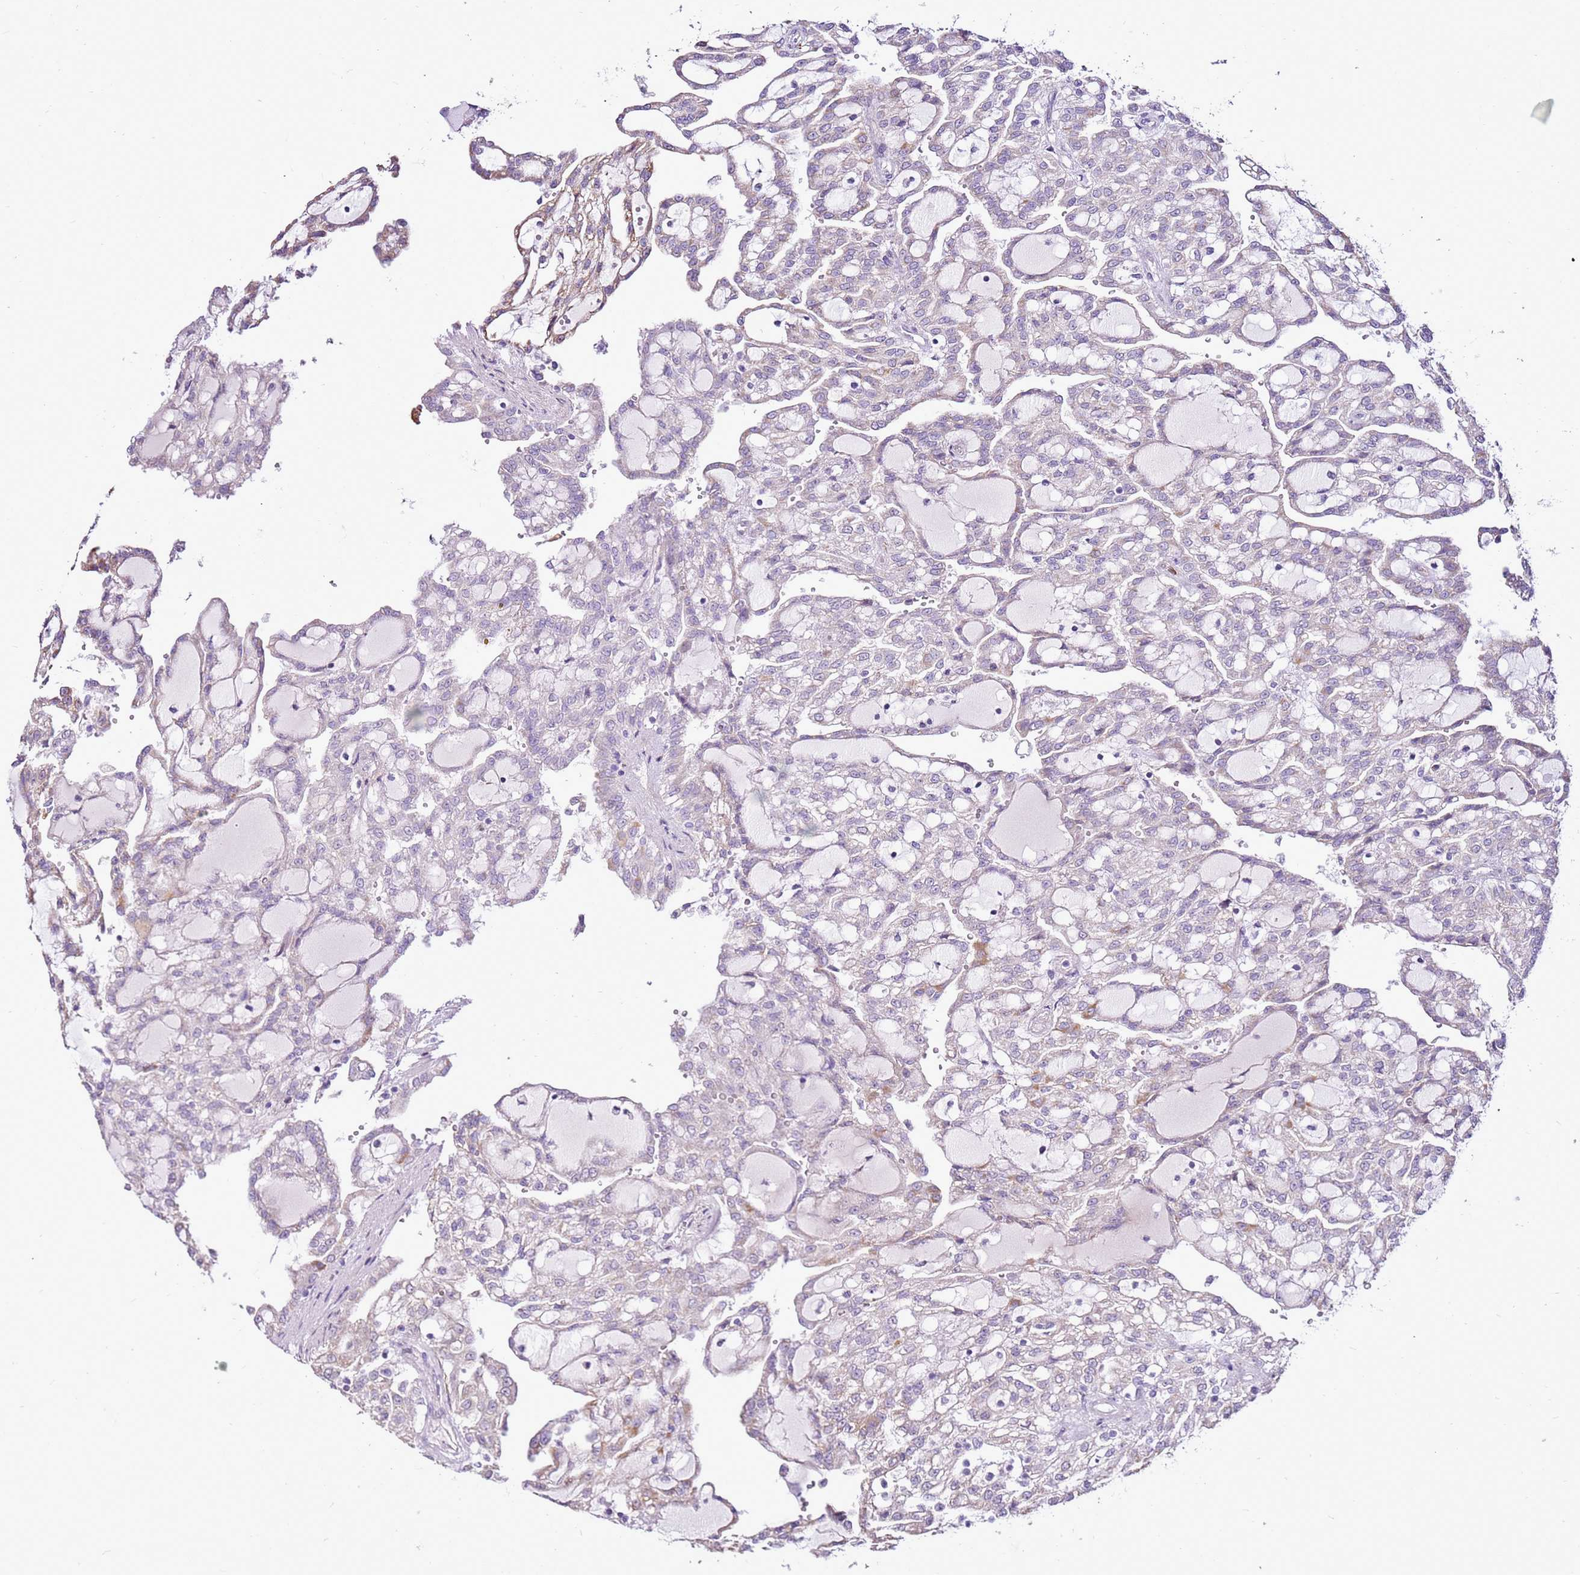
{"staining": {"intensity": "negative", "quantity": "none", "location": "none"}, "tissue": "renal cancer", "cell_type": "Tumor cells", "image_type": "cancer", "snomed": [{"axis": "morphology", "description": "Adenocarcinoma, NOS"}, {"axis": "topography", "description": "Kidney"}], "caption": "Immunohistochemistry of renal cancer (adenocarcinoma) demonstrates no staining in tumor cells.", "gene": "SLC38A5", "patient": {"sex": "male", "age": 63}}